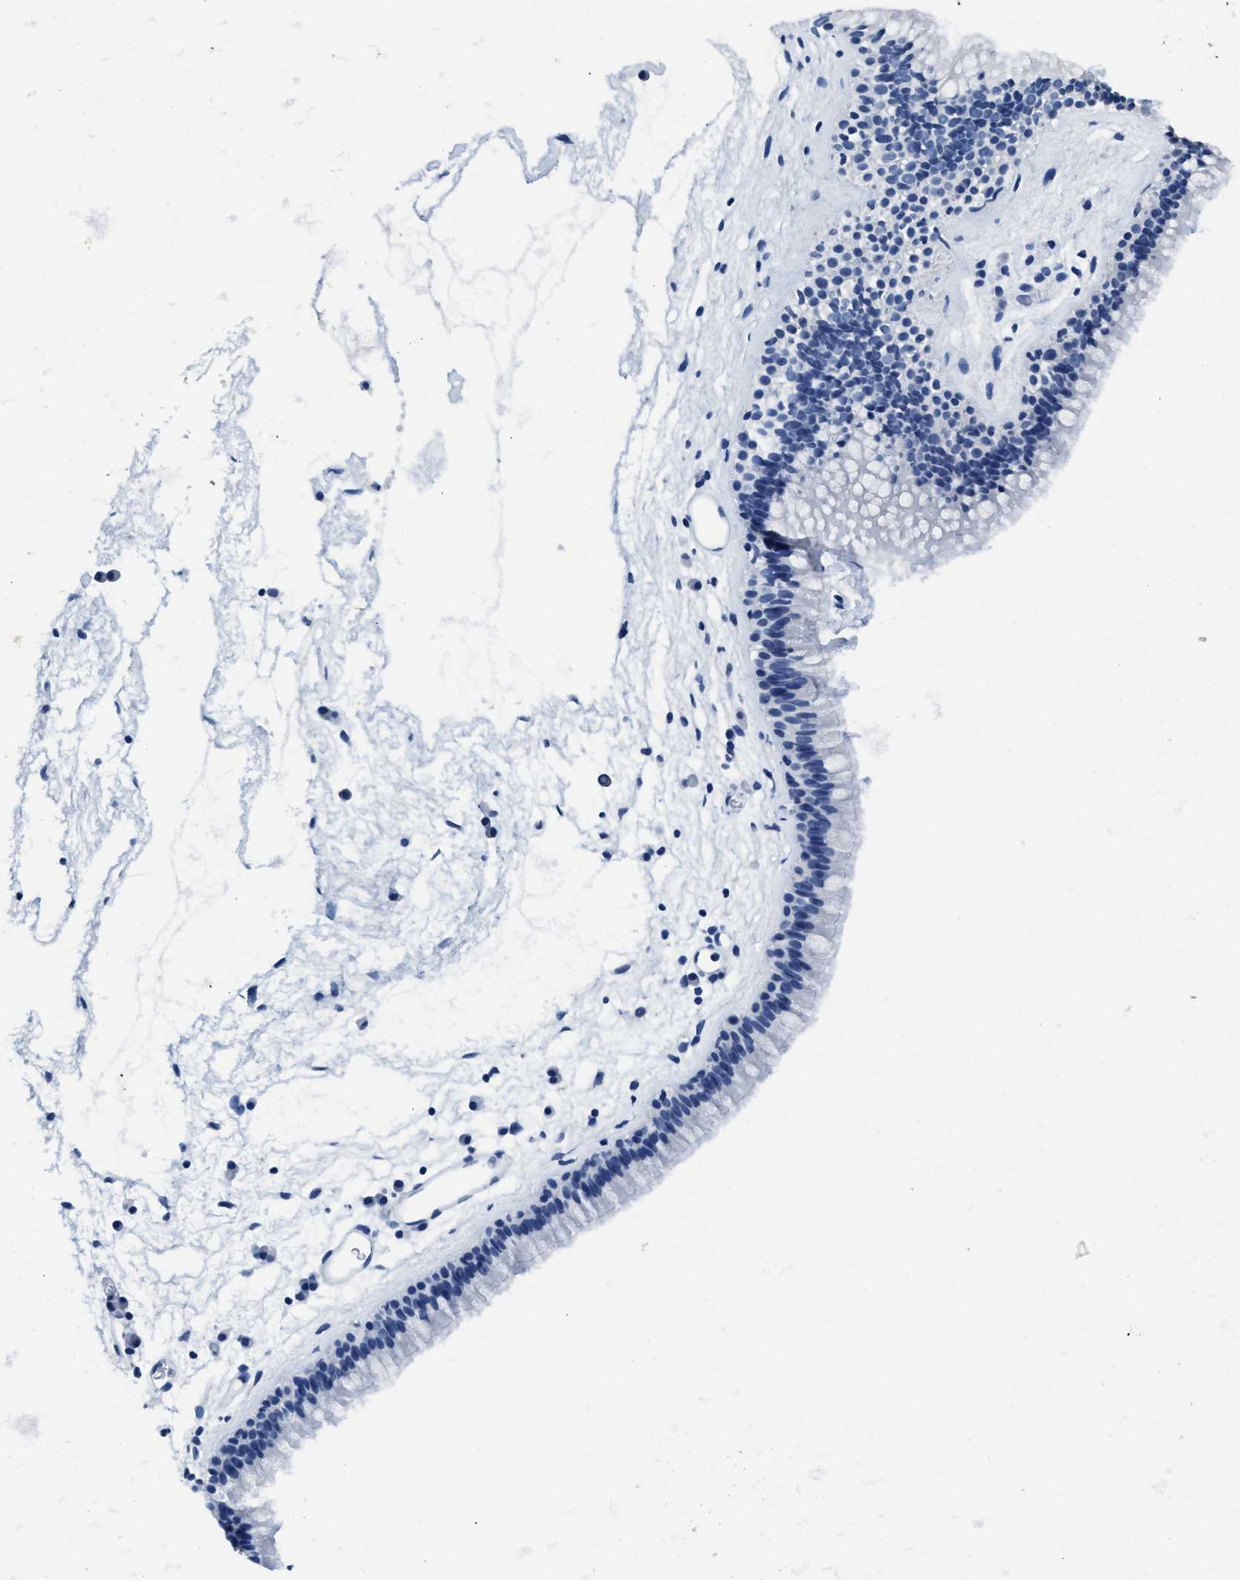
{"staining": {"intensity": "negative", "quantity": "none", "location": "none"}, "tissue": "nasopharynx", "cell_type": "Respiratory epithelial cells", "image_type": "normal", "snomed": [{"axis": "morphology", "description": "Normal tissue, NOS"}, {"axis": "morphology", "description": "Inflammation, NOS"}, {"axis": "topography", "description": "Nasopharynx"}], "caption": "Respiratory epithelial cells are negative for protein expression in unremarkable human nasopharynx. (DAB immunohistochemistry, high magnification).", "gene": "ITGA2B", "patient": {"sex": "male", "age": 48}}